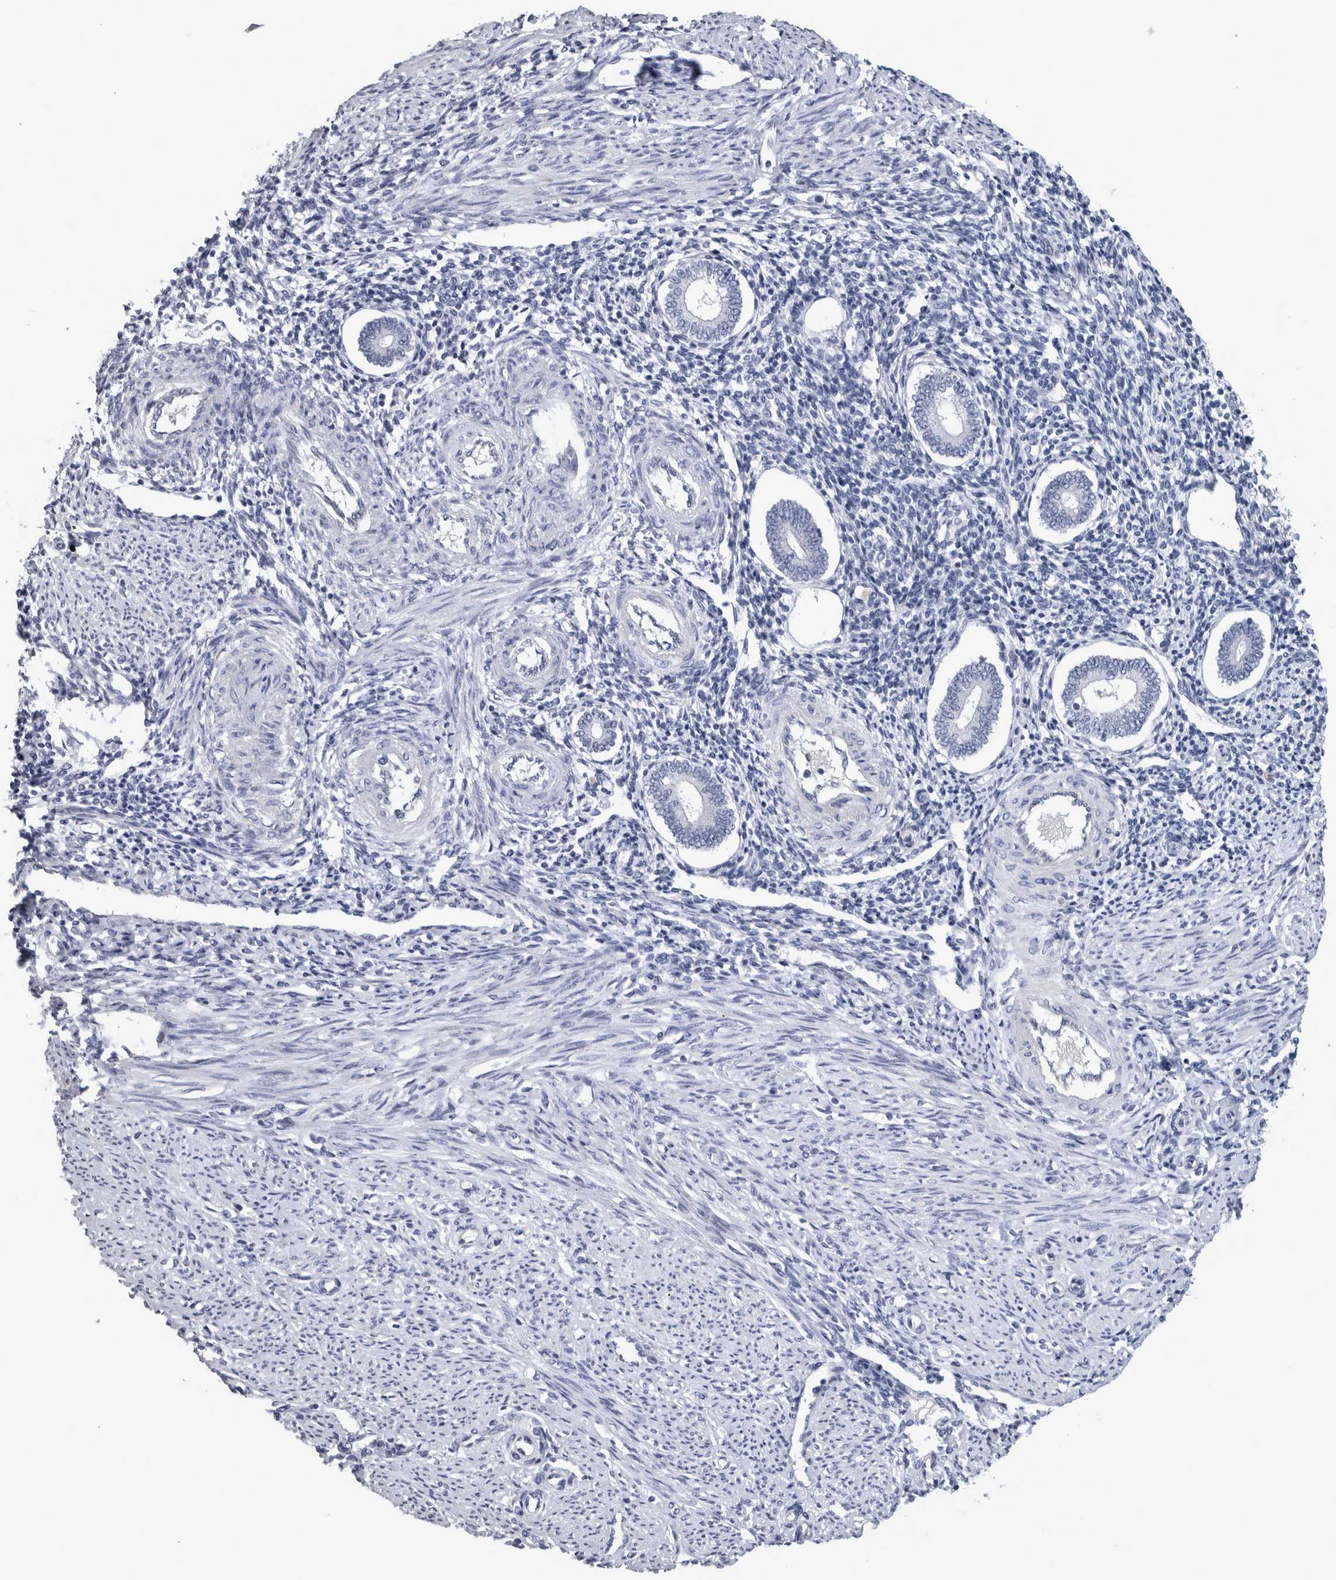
{"staining": {"intensity": "negative", "quantity": "none", "location": "none"}, "tissue": "endometrium", "cell_type": "Cells in endometrial stroma", "image_type": "normal", "snomed": [{"axis": "morphology", "description": "Normal tissue, NOS"}, {"axis": "topography", "description": "Endometrium"}], "caption": "Human endometrium stained for a protein using IHC exhibits no positivity in cells in endometrial stroma.", "gene": "NAPRT", "patient": {"sex": "female", "age": 42}}